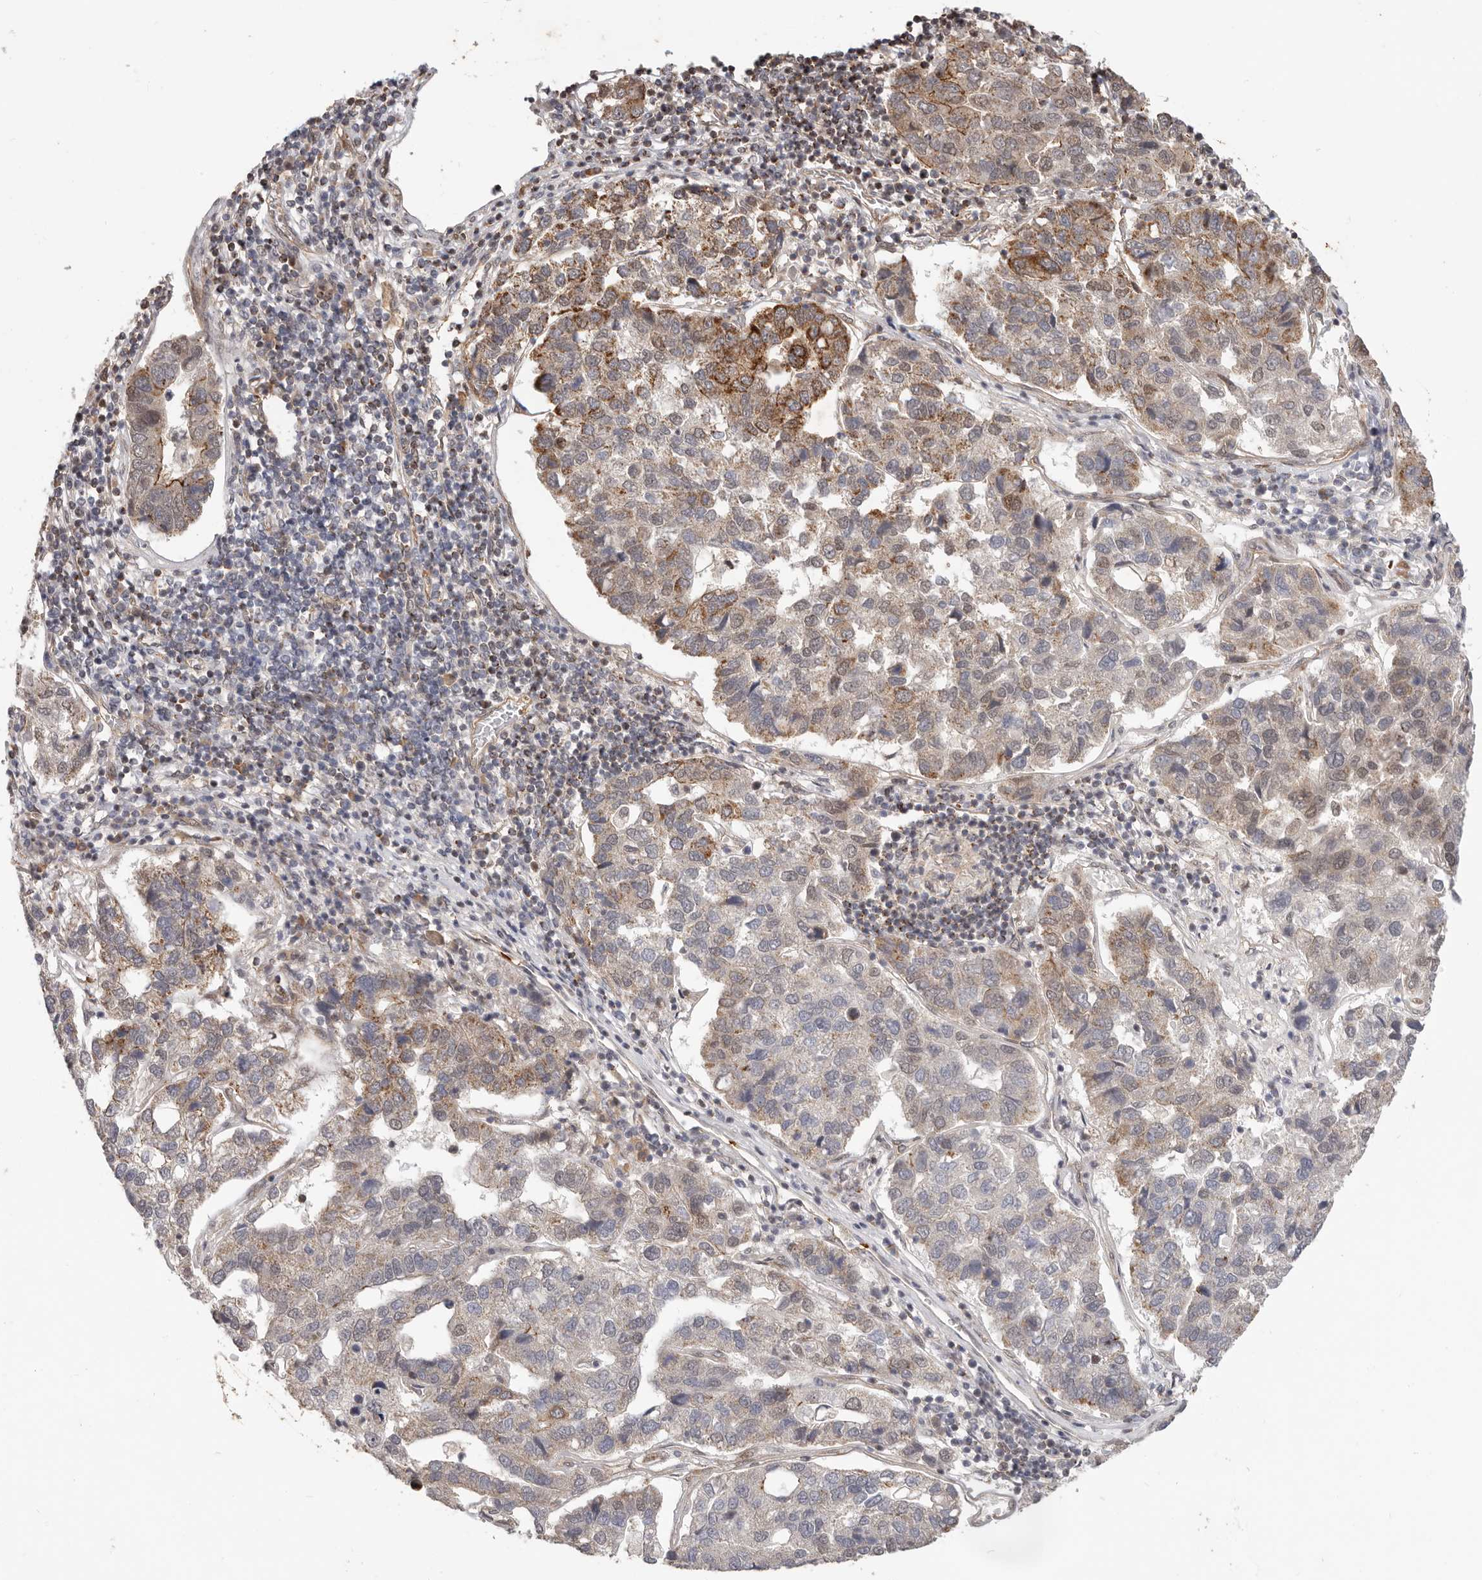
{"staining": {"intensity": "moderate", "quantity": "<25%", "location": "cytoplasmic/membranous"}, "tissue": "pancreatic cancer", "cell_type": "Tumor cells", "image_type": "cancer", "snomed": [{"axis": "morphology", "description": "Adenocarcinoma, NOS"}, {"axis": "topography", "description": "Pancreas"}], "caption": "Brown immunohistochemical staining in human pancreatic cancer demonstrates moderate cytoplasmic/membranous positivity in about <25% of tumor cells.", "gene": "USP49", "patient": {"sex": "female", "age": 61}}